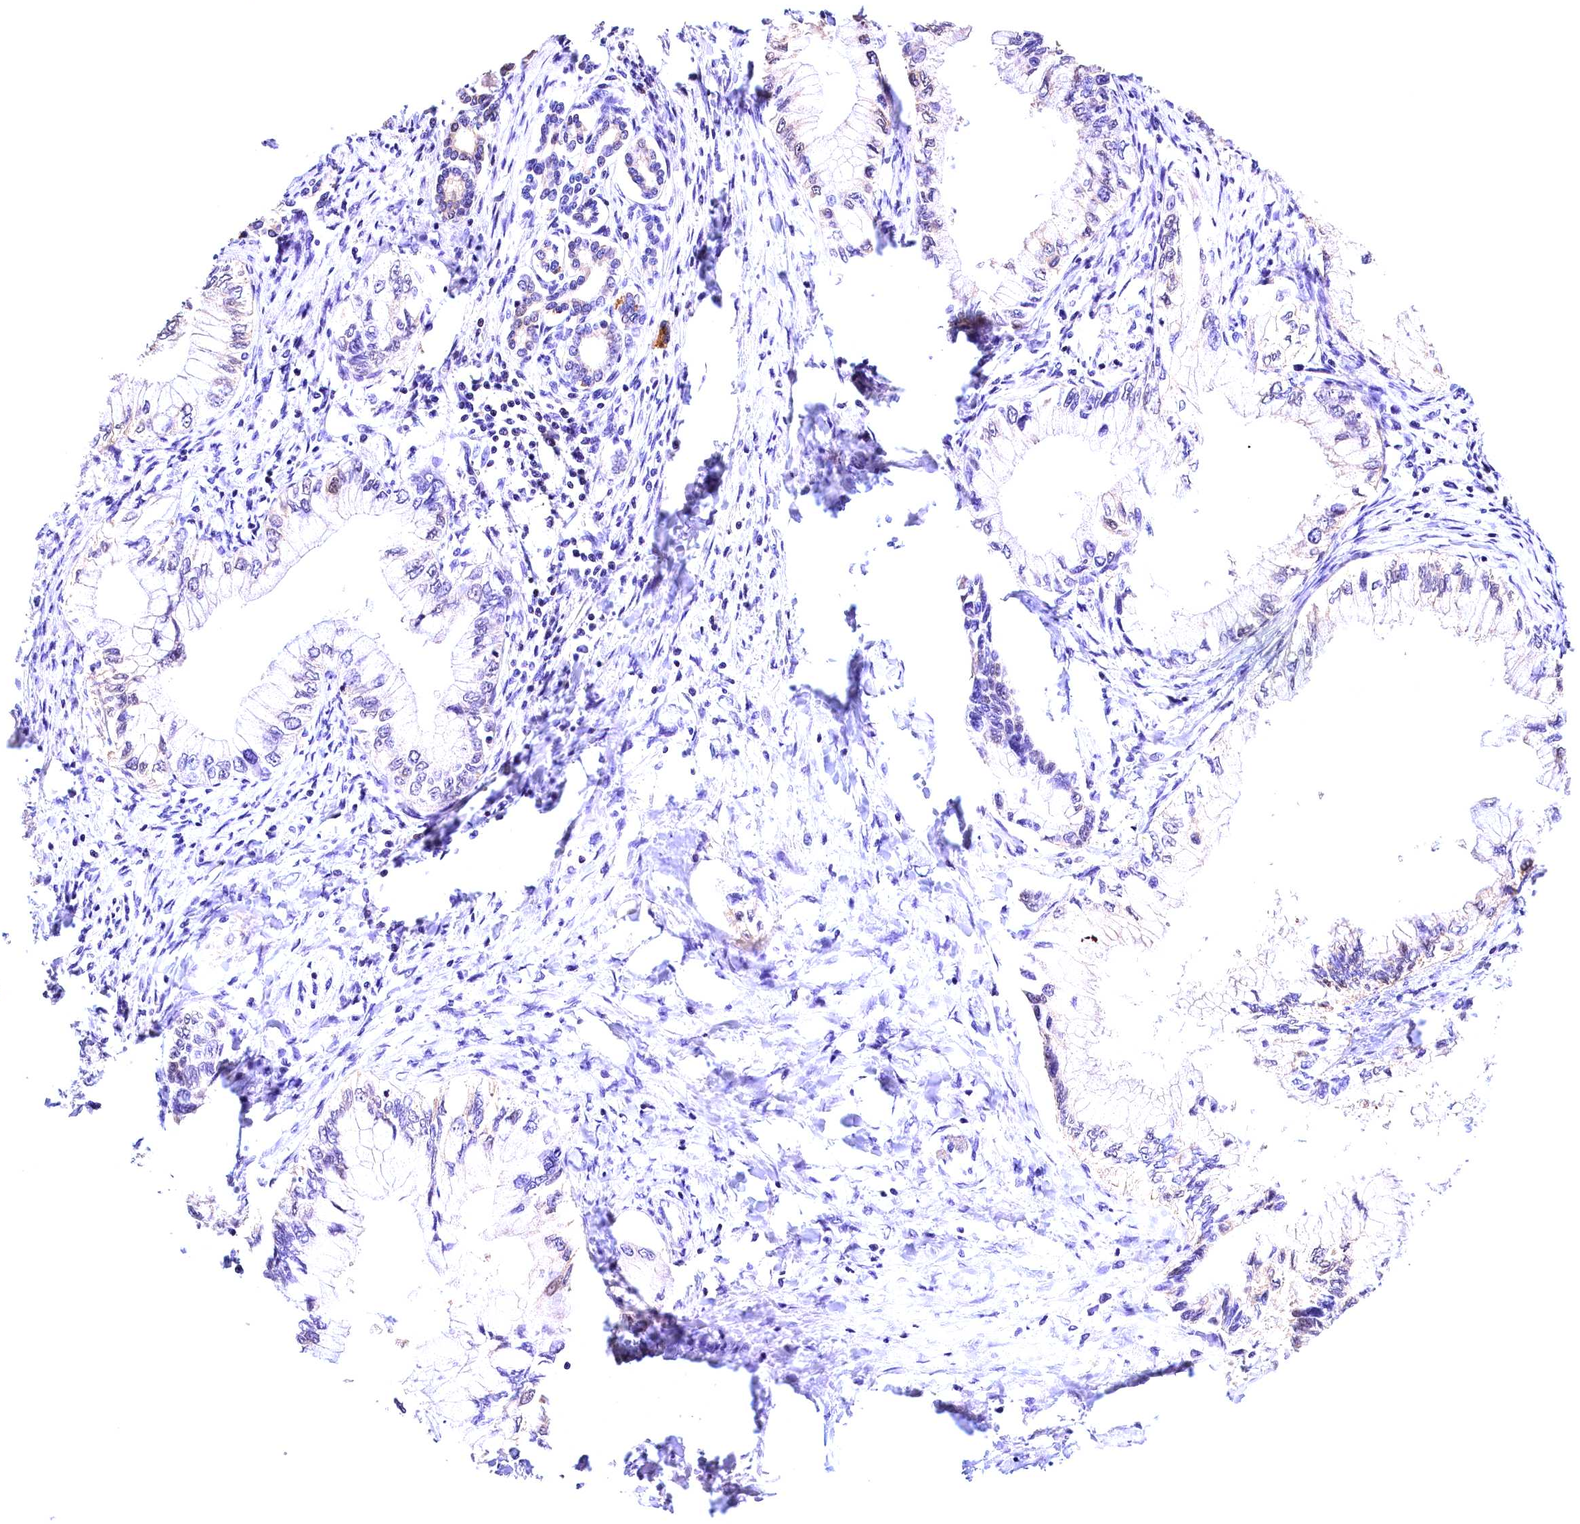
{"staining": {"intensity": "weak", "quantity": "<25%", "location": "cytoplasmic/membranous"}, "tissue": "pancreatic cancer", "cell_type": "Tumor cells", "image_type": "cancer", "snomed": [{"axis": "morphology", "description": "Adenocarcinoma, NOS"}, {"axis": "topography", "description": "Pancreas"}], "caption": "A micrograph of adenocarcinoma (pancreatic) stained for a protein demonstrates no brown staining in tumor cells.", "gene": "KPTN", "patient": {"sex": "male", "age": 48}}